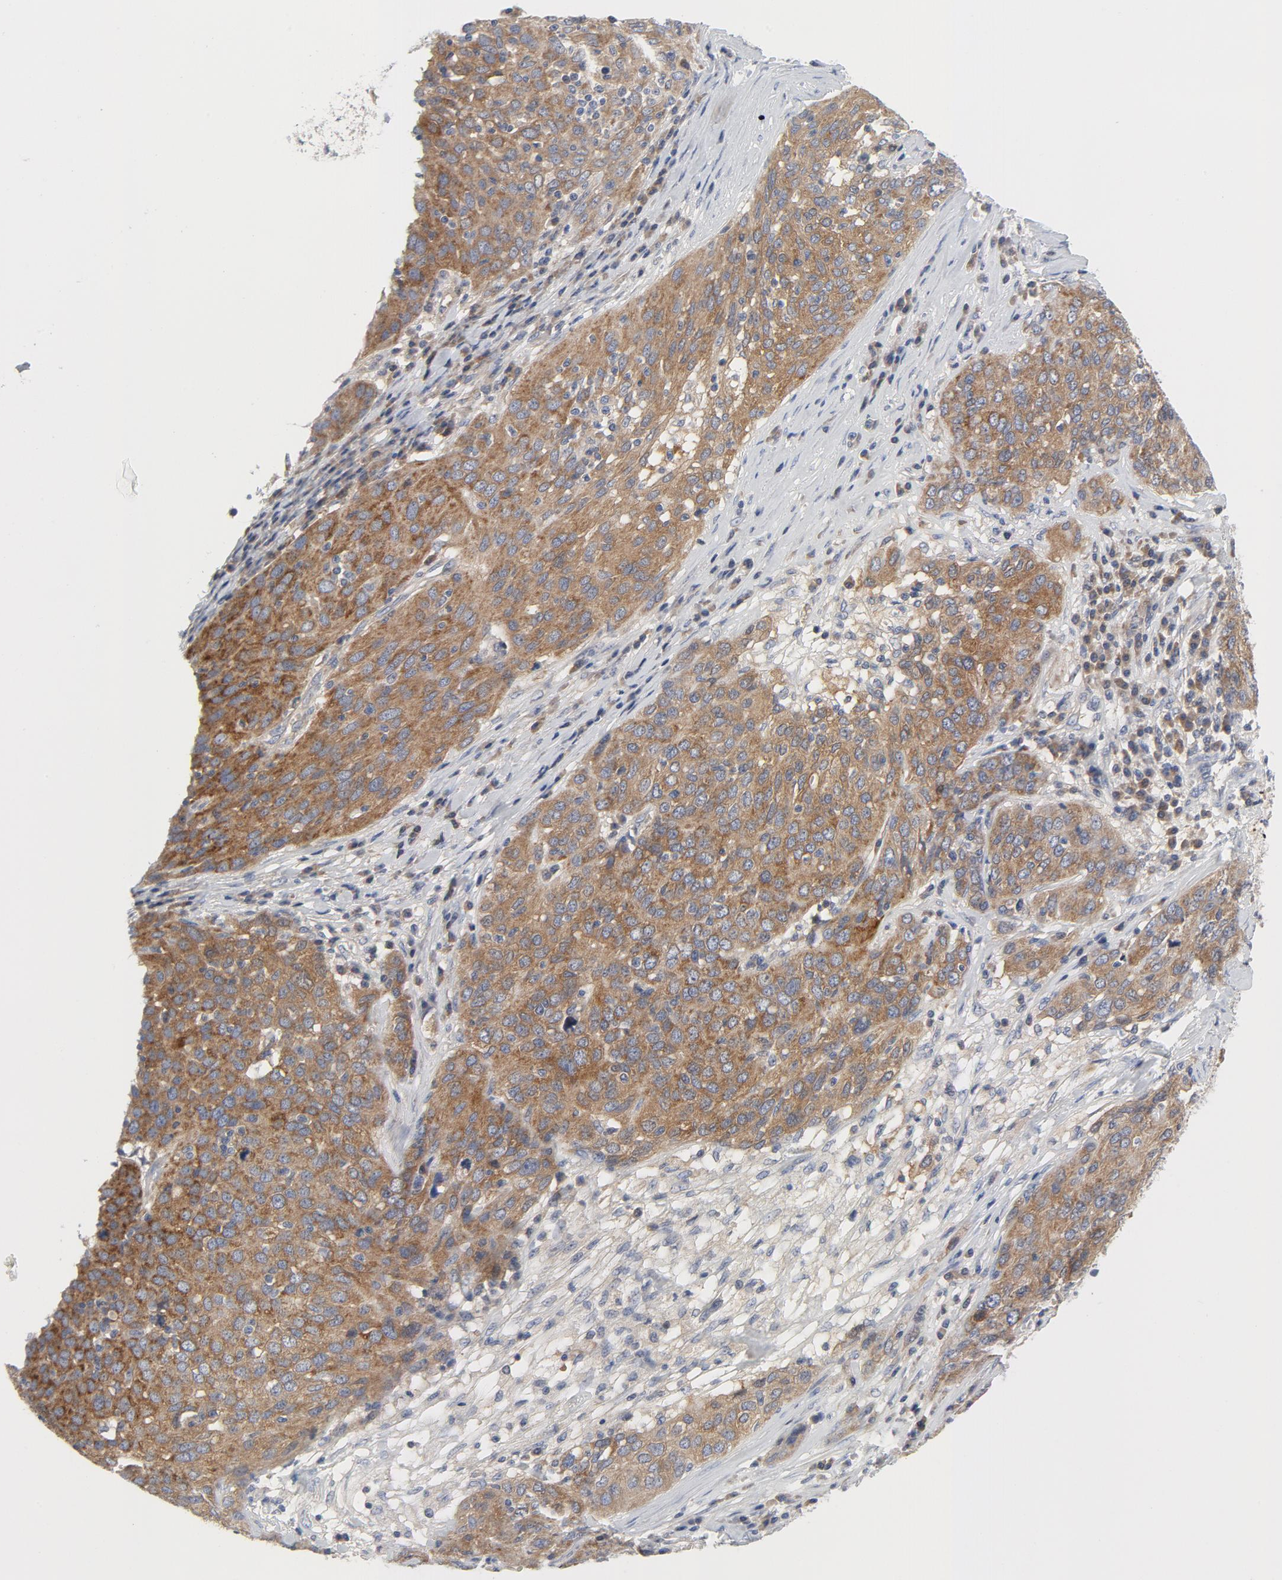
{"staining": {"intensity": "strong", "quantity": ">75%", "location": "cytoplasmic/membranous"}, "tissue": "ovarian cancer", "cell_type": "Tumor cells", "image_type": "cancer", "snomed": [{"axis": "morphology", "description": "Carcinoma, endometroid"}, {"axis": "topography", "description": "Ovary"}], "caption": "Immunohistochemical staining of human ovarian endometroid carcinoma displays high levels of strong cytoplasmic/membranous protein expression in approximately >75% of tumor cells. (Brightfield microscopy of DAB IHC at high magnification).", "gene": "BAD", "patient": {"sex": "female", "age": 50}}